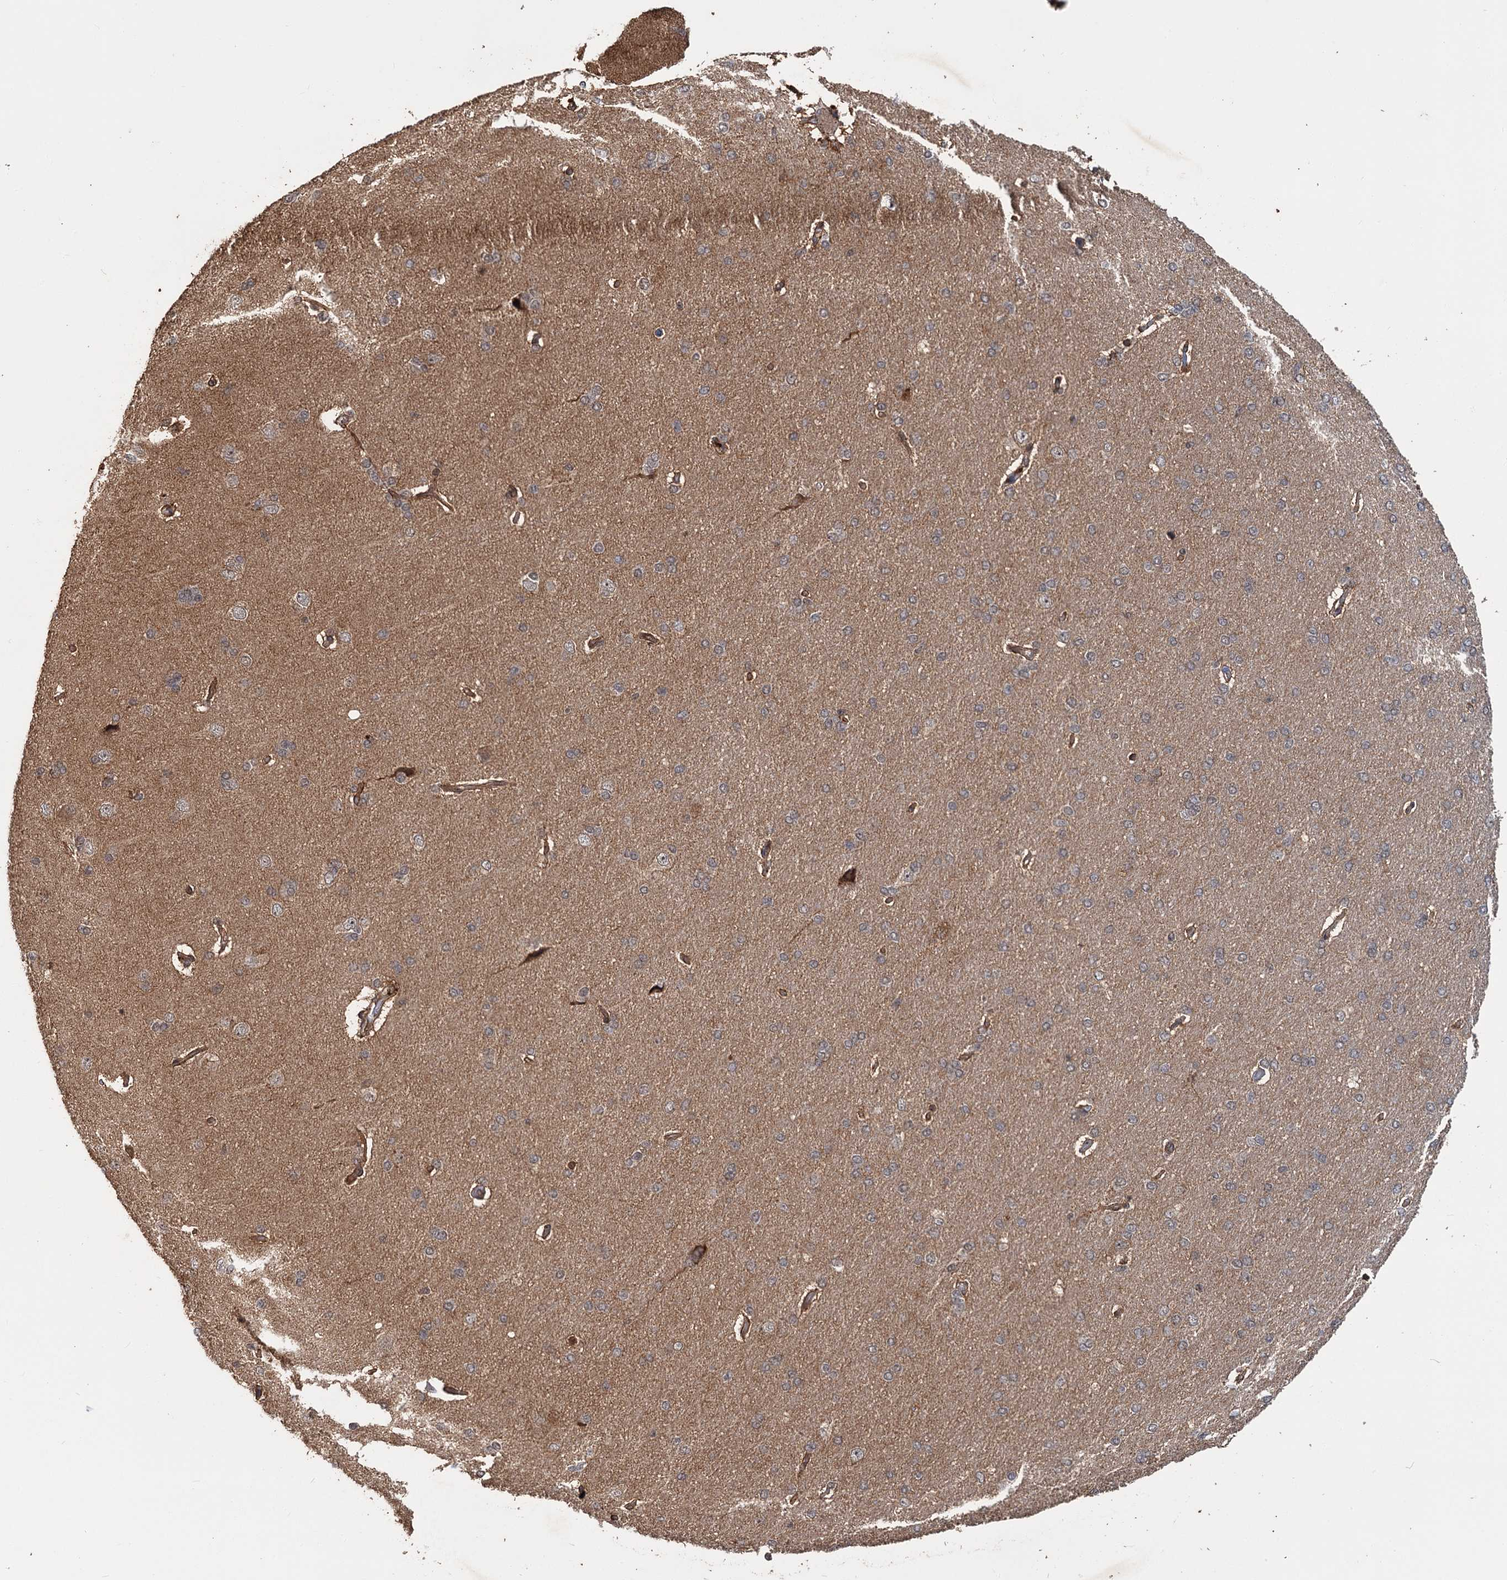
{"staining": {"intensity": "moderate", "quantity": ">75%", "location": "cytoplasmic/membranous"}, "tissue": "cerebral cortex", "cell_type": "Endothelial cells", "image_type": "normal", "snomed": [{"axis": "morphology", "description": "Normal tissue, NOS"}, {"axis": "topography", "description": "Cerebral cortex"}], "caption": "Protein staining of benign cerebral cortex displays moderate cytoplasmic/membranous expression in about >75% of endothelial cells.", "gene": "KANSL2", "patient": {"sex": "male", "age": 62}}